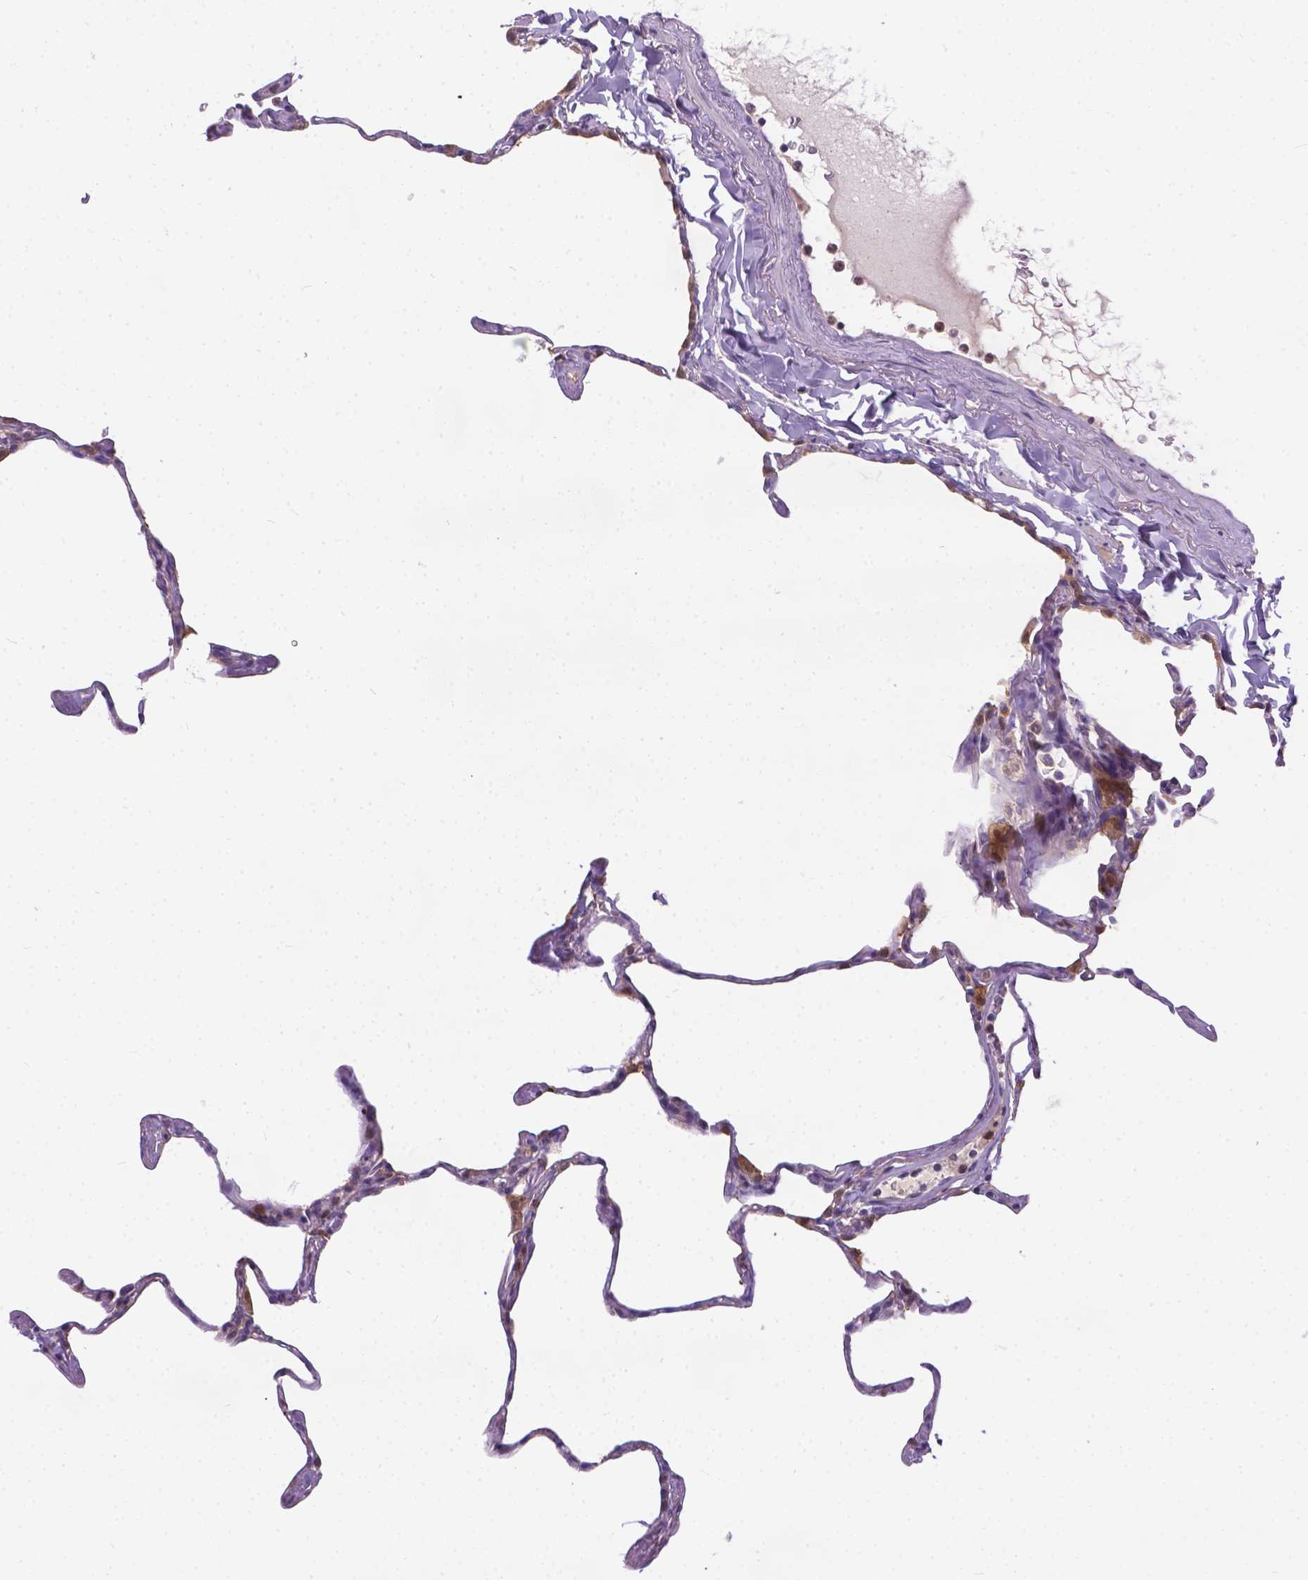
{"staining": {"intensity": "negative", "quantity": "none", "location": "none"}, "tissue": "lung", "cell_type": "Alveolar cells", "image_type": "normal", "snomed": [{"axis": "morphology", "description": "Normal tissue, NOS"}, {"axis": "topography", "description": "Lung"}], "caption": "The IHC micrograph has no significant expression in alveolar cells of lung.", "gene": "TM4SF18", "patient": {"sex": "male", "age": 65}}